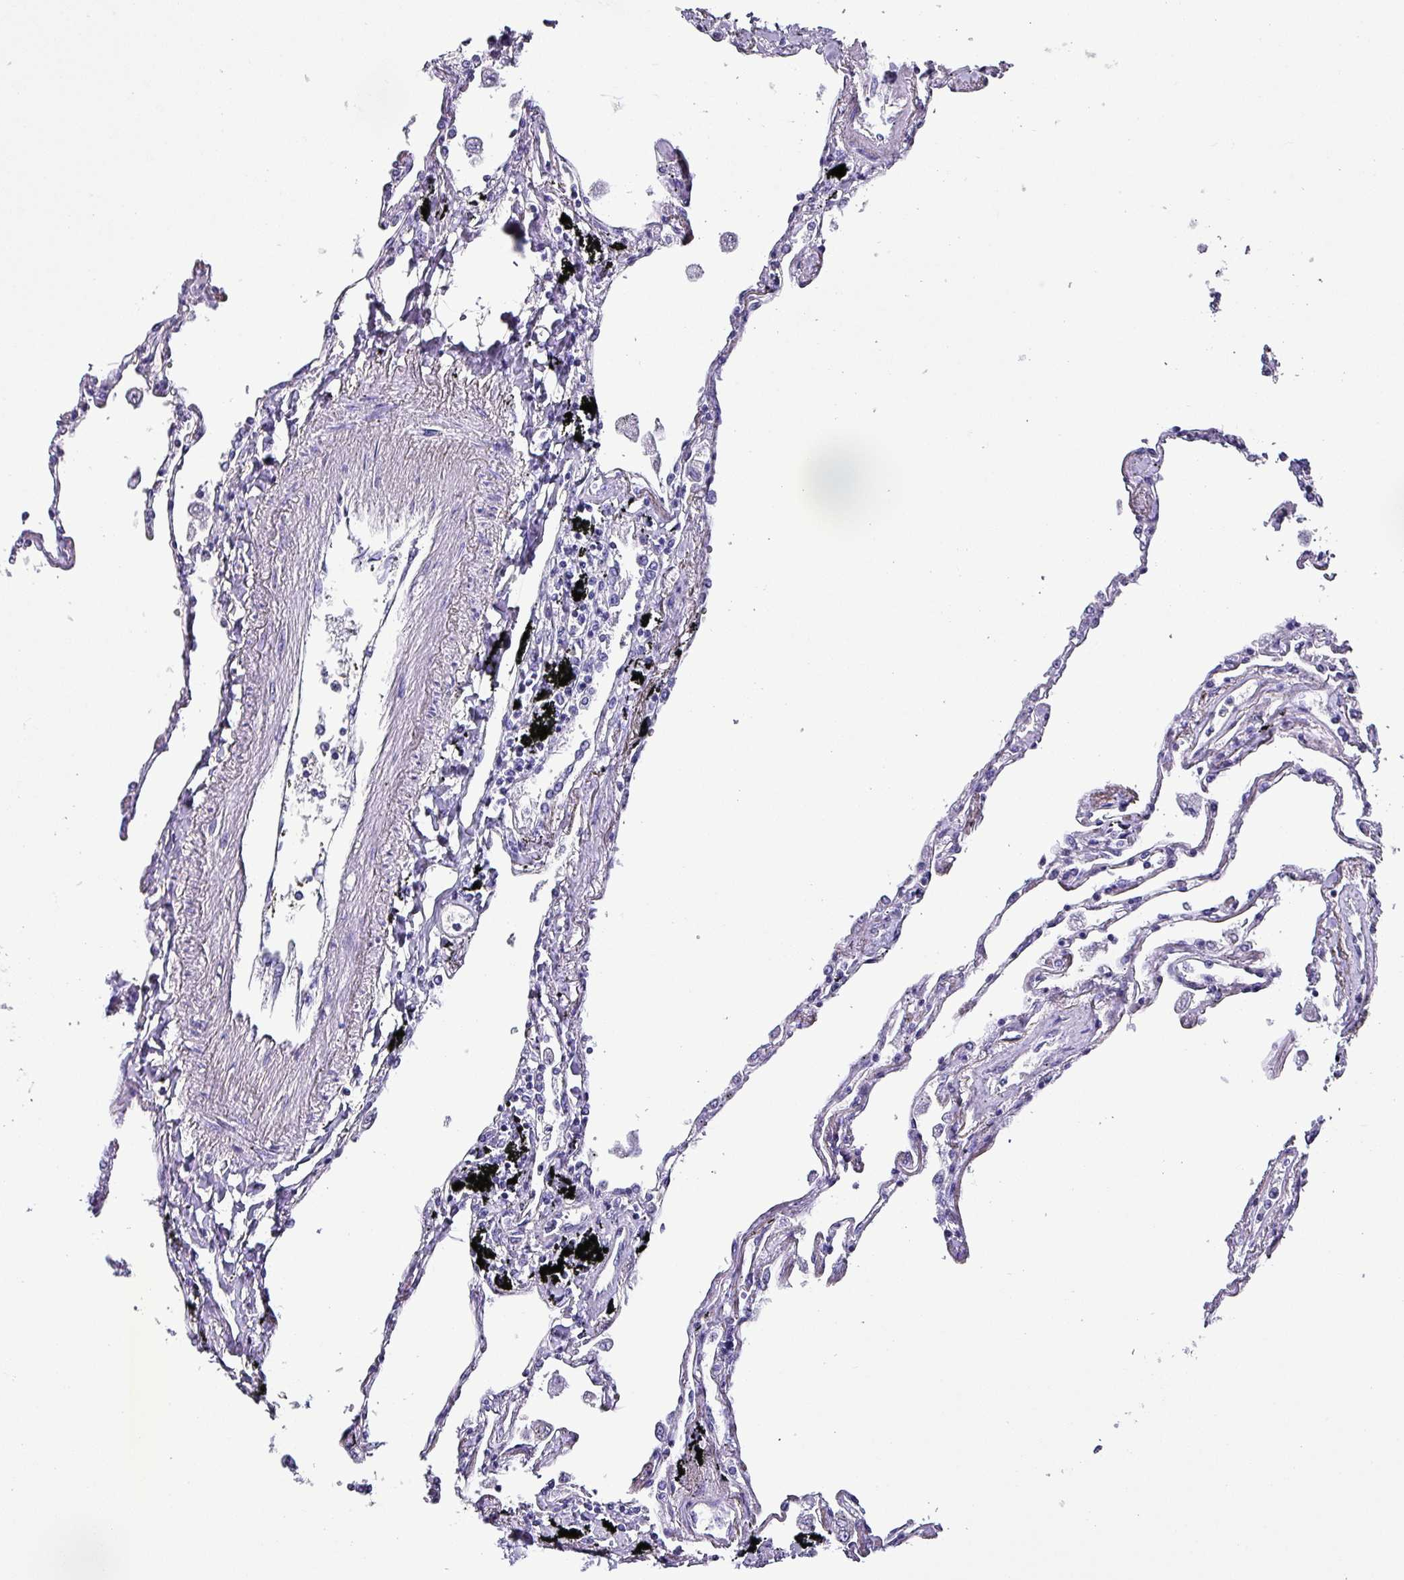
{"staining": {"intensity": "negative", "quantity": "none", "location": "none"}, "tissue": "lung", "cell_type": "Alveolar cells", "image_type": "normal", "snomed": [{"axis": "morphology", "description": "Normal tissue, NOS"}, {"axis": "topography", "description": "Lung"}], "caption": "DAB immunohistochemical staining of unremarkable lung demonstrates no significant expression in alveolar cells.", "gene": "KRT6A", "patient": {"sex": "female", "age": 67}}